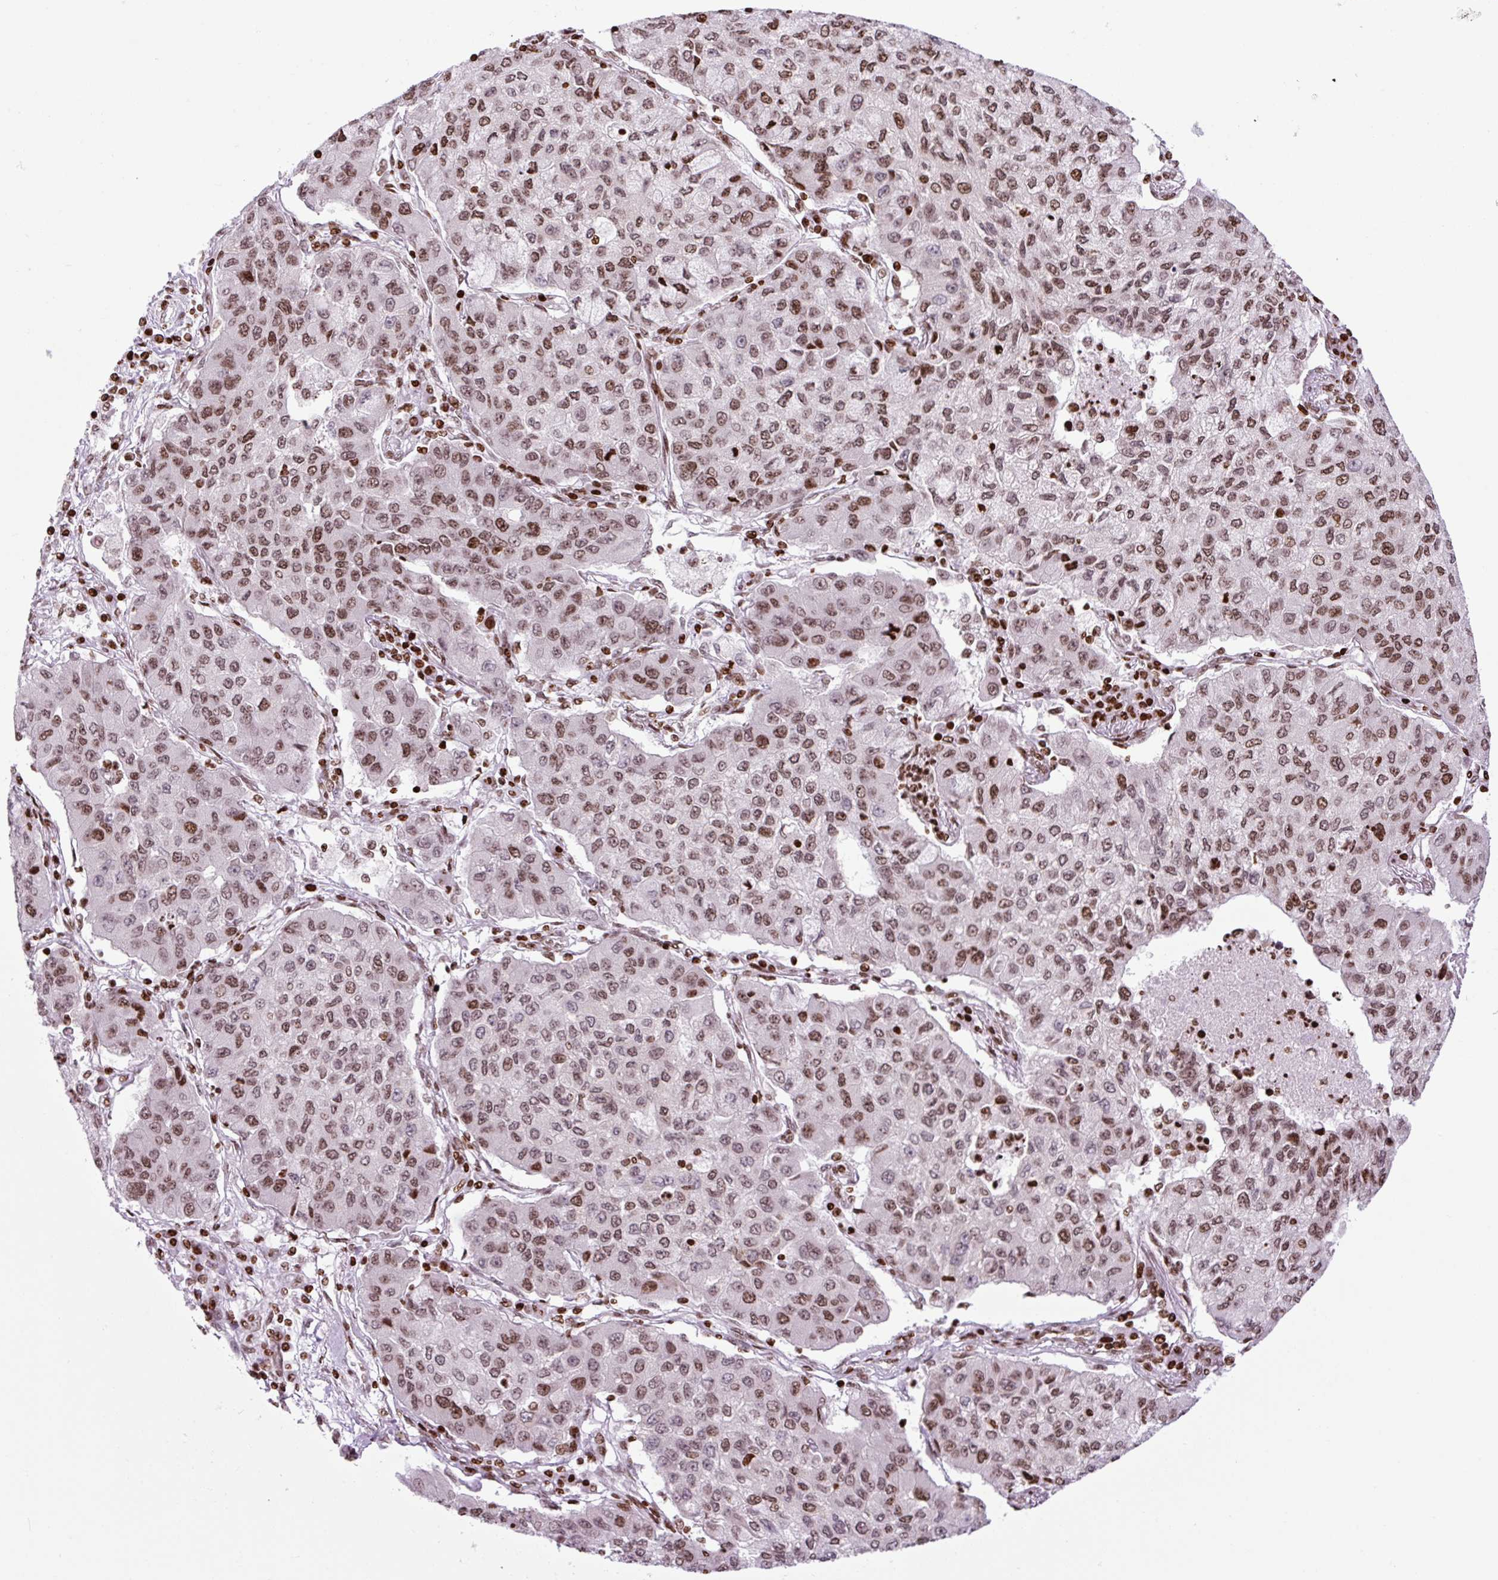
{"staining": {"intensity": "moderate", "quantity": ">75%", "location": "nuclear"}, "tissue": "lung cancer", "cell_type": "Tumor cells", "image_type": "cancer", "snomed": [{"axis": "morphology", "description": "Squamous cell carcinoma, NOS"}, {"axis": "topography", "description": "Lung"}], "caption": "Lung cancer (squamous cell carcinoma) stained with a brown dye shows moderate nuclear positive staining in approximately >75% of tumor cells.", "gene": "H1-3", "patient": {"sex": "male", "age": 74}}